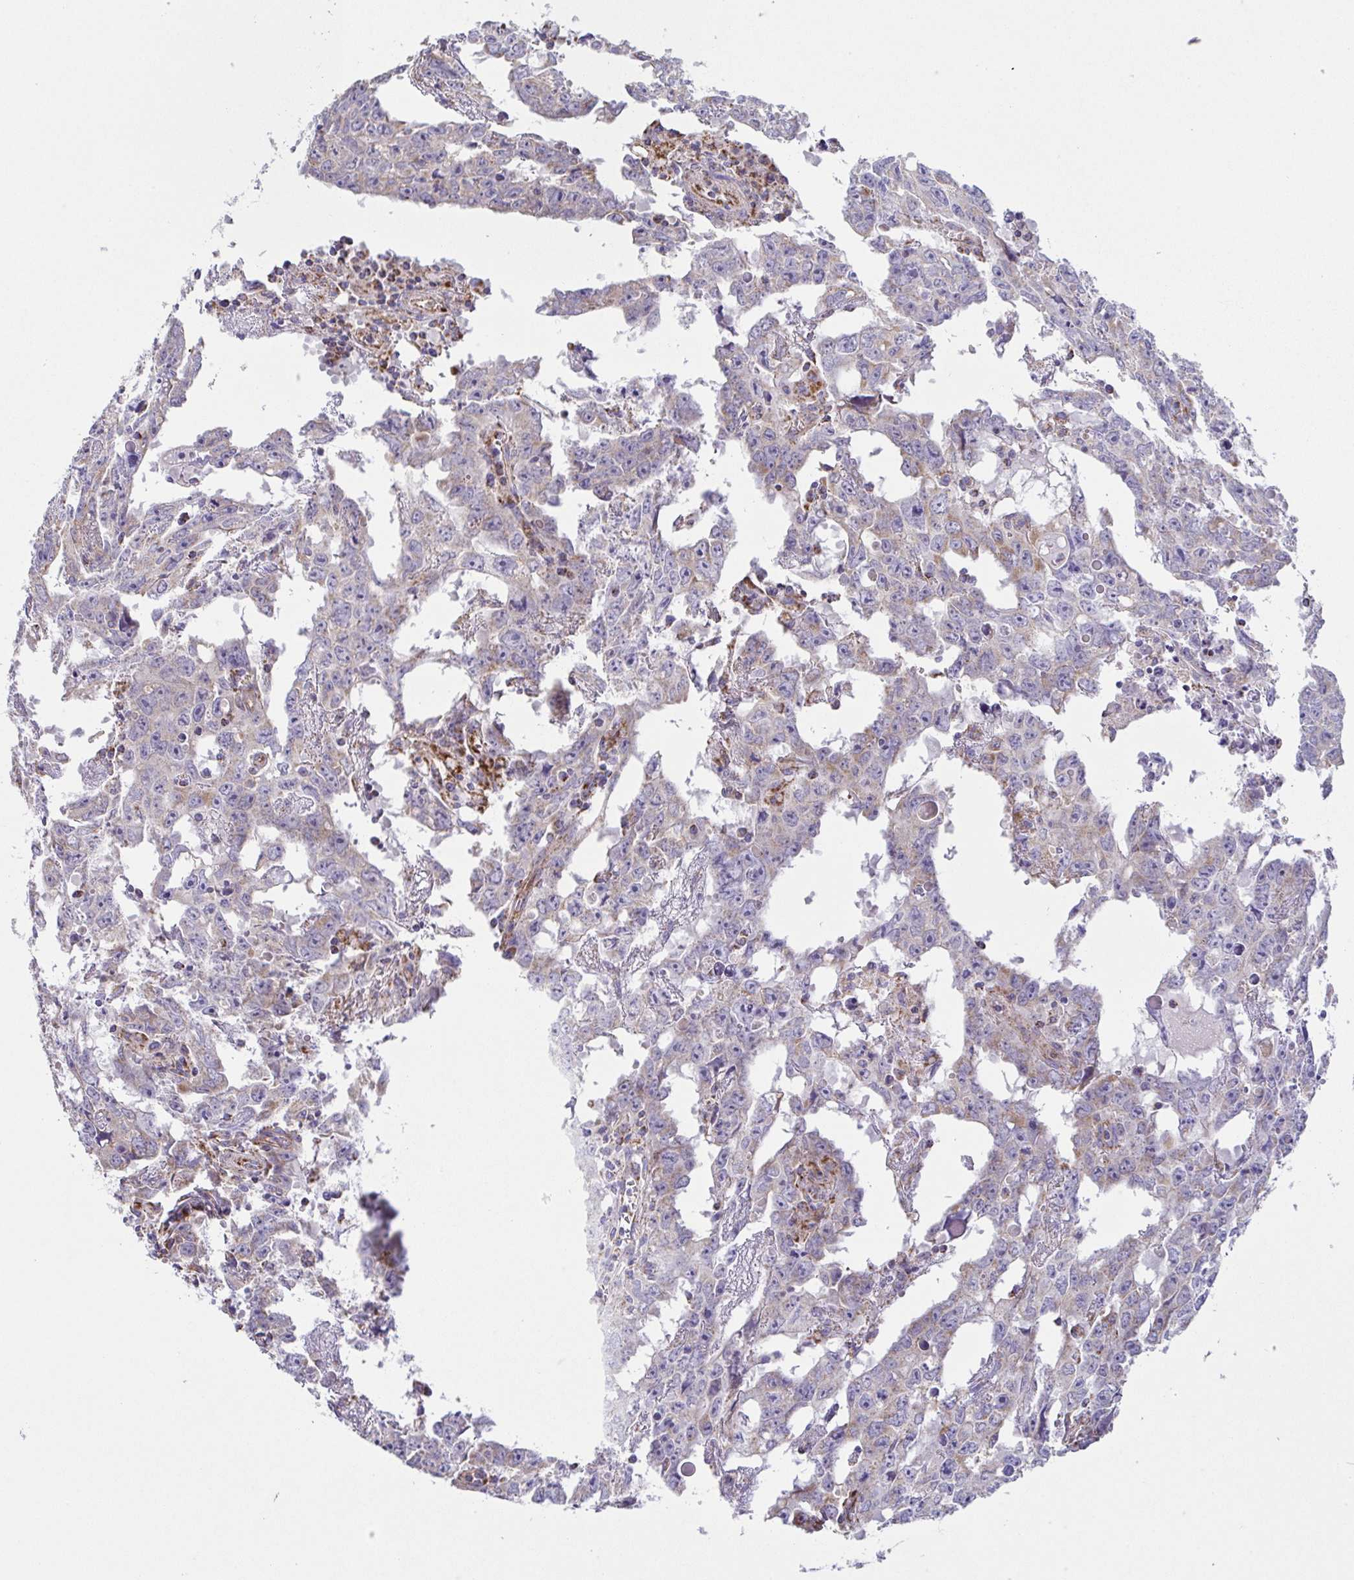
{"staining": {"intensity": "weak", "quantity": "<25%", "location": "cytoplasmic/membranous"}, "tissue": "testis cancer", "cell_type": "Tumor cells", "image_type": "cancer", "snomed": [{"axis": "morphology", "description": "Carcinoma, Embryonal, NOS"}, {"axis": "topography", "description": "Testis"}], "caption": "The micrograph shows no staining of tumor cells in testis cancer. Nuclei are stained in blue.", "gene": "GINM1", "patient": {"sex": "male", "age": 22}}